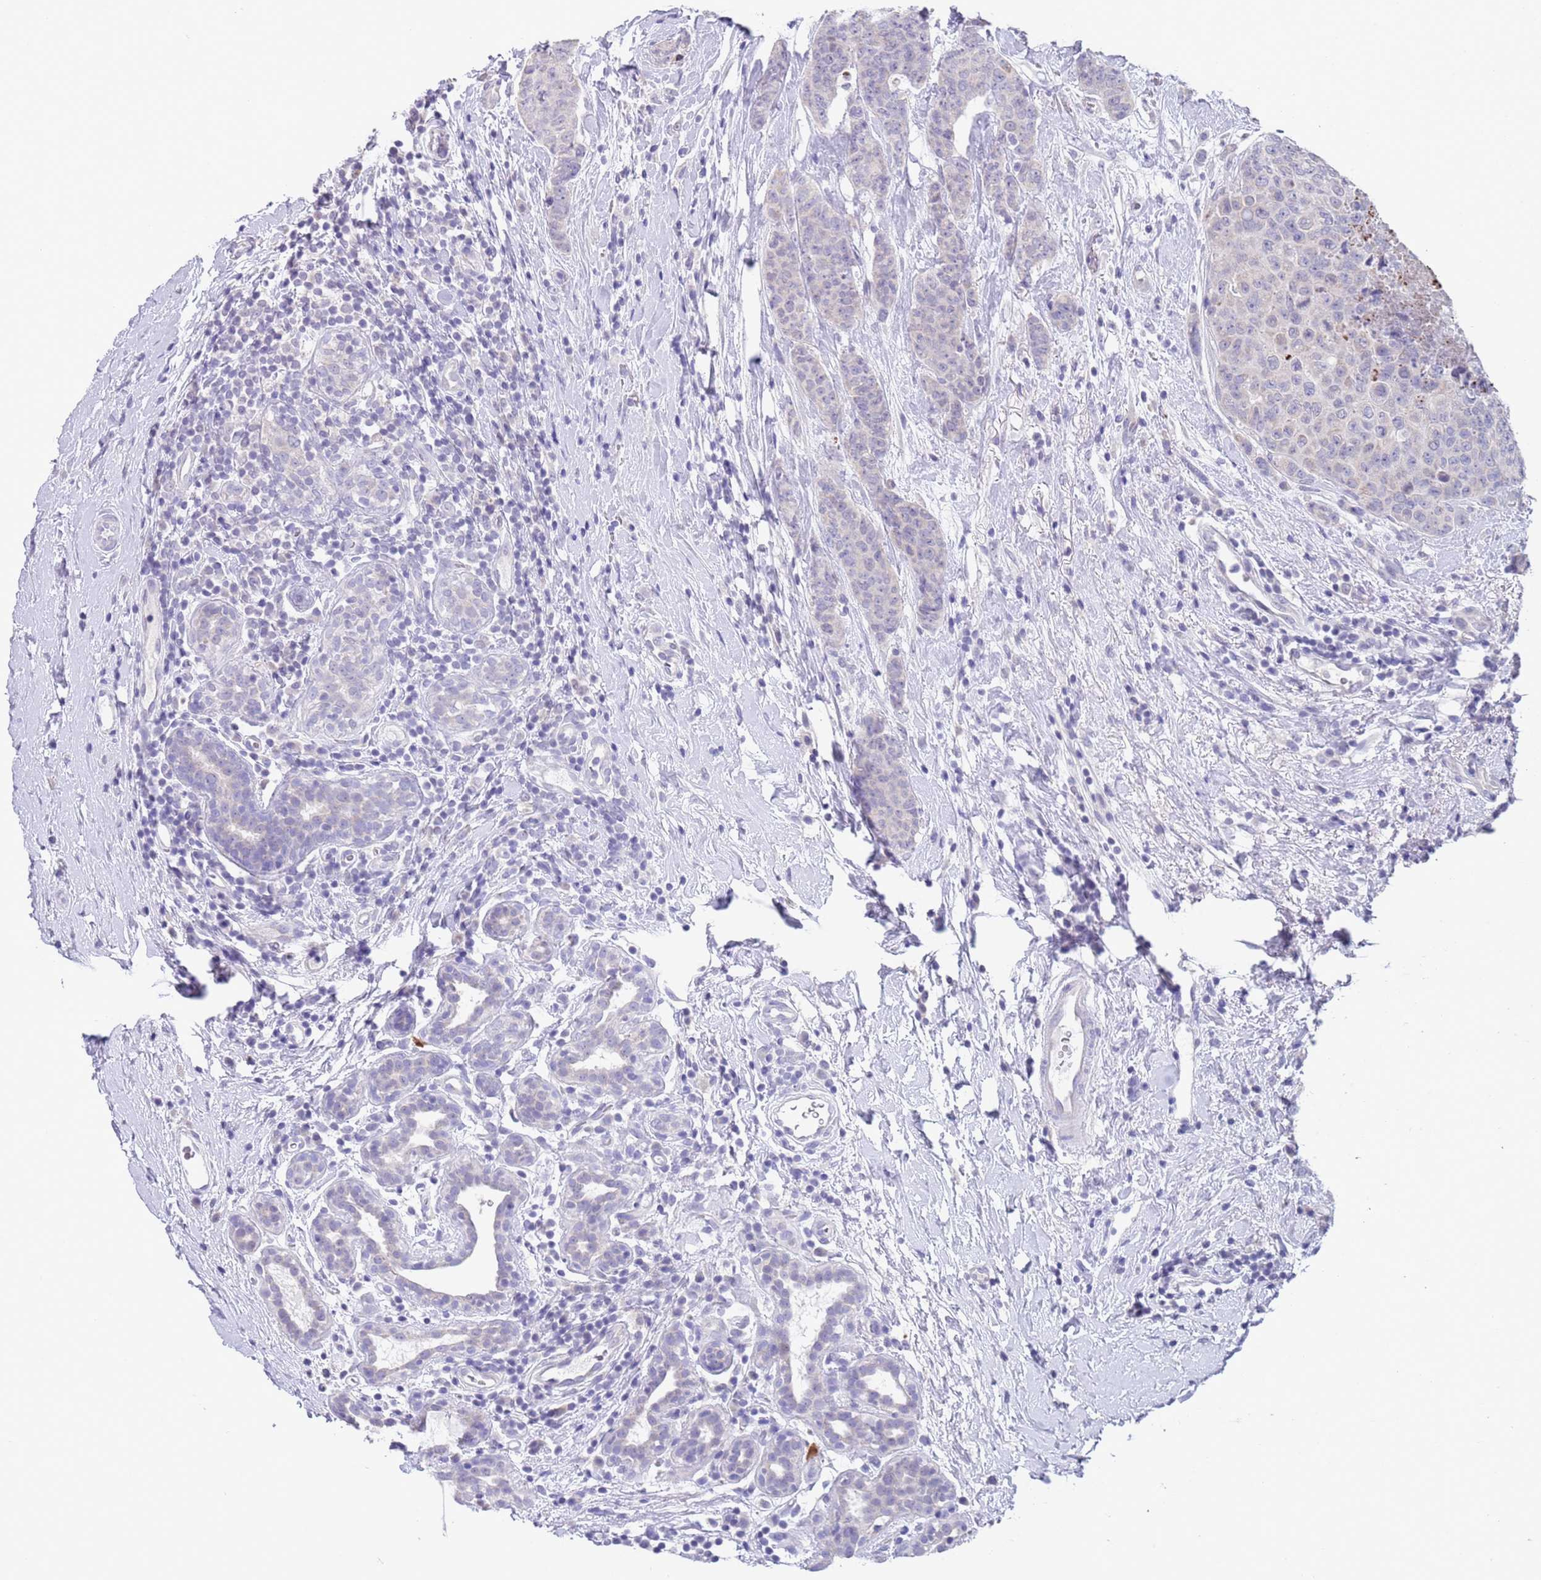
{"staining": {"intensity": "negative", "quantity": "none", "location": "none"}, "tissue": "breast cancer", "cell_type": "Tumor cells", "image_type": "cancer", "snomed": [{"axis": "morphology", "description": "Duct carcinoma"}, {"axis": "topography", "description": "Breast"}], "caption": "Tumor cells are negative for brown protein staining in breast cancer.", "gene": "SPIRE2", "patient": {"sex": "female", "age": 40}}